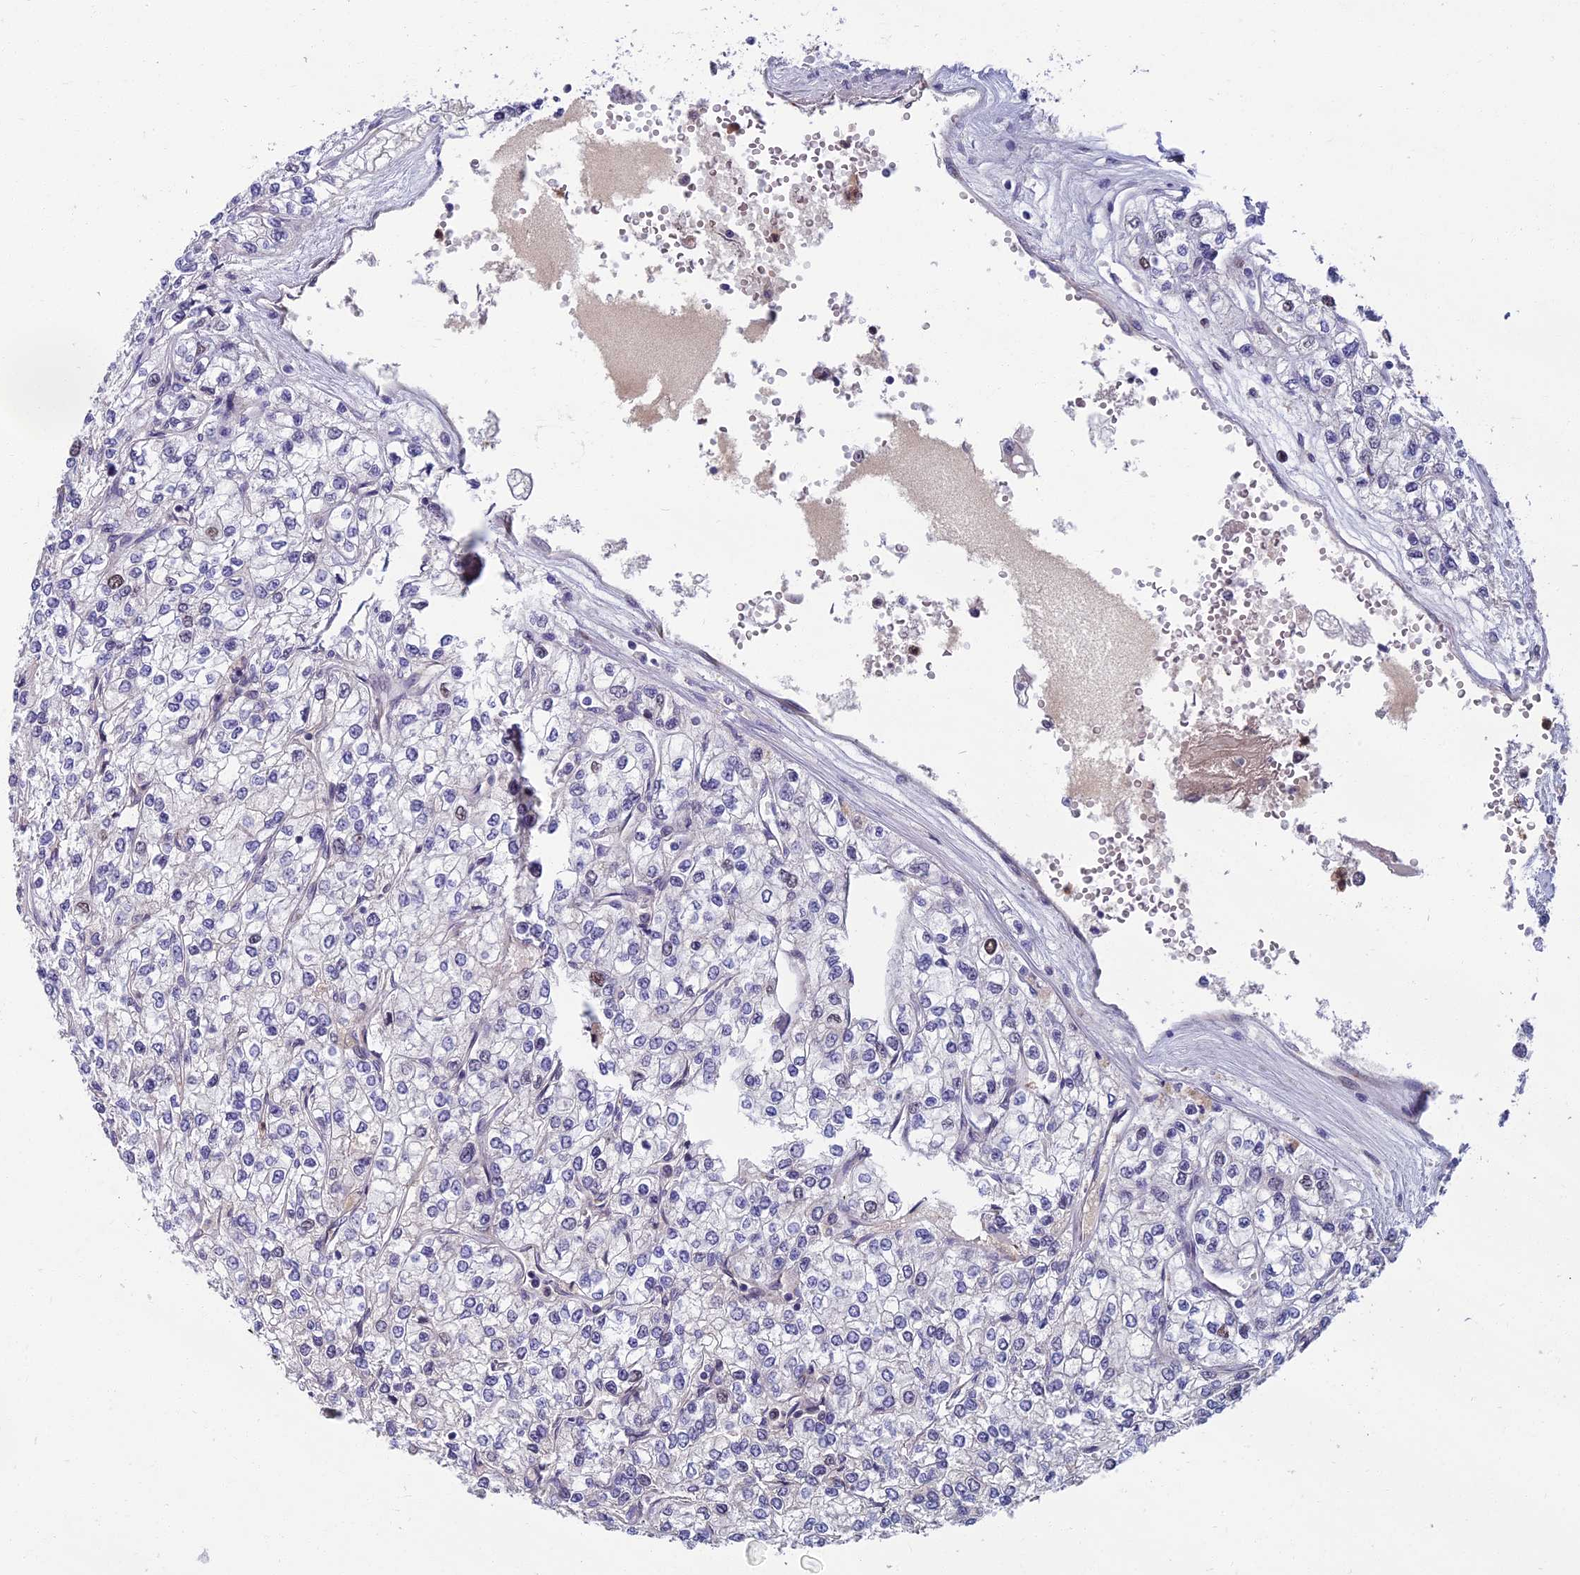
{"staining": {"intensity": "negative", "quantity": "none", "location": "none"}, "tissue": "renal cancer", "cell_type": "Tumor cells", "image_type": "cancer", "snomed": [{"axis": "morphology", "description": "Adenocarcinoma, NOS"}, {"axis": "topography", "description": "Kidney"}], "caption": "Tumor cells are negative for protein expression in human adenocarcinoma (renal).", "gene": "LIG1", "patient": {"sex": "male", "age": 80}}